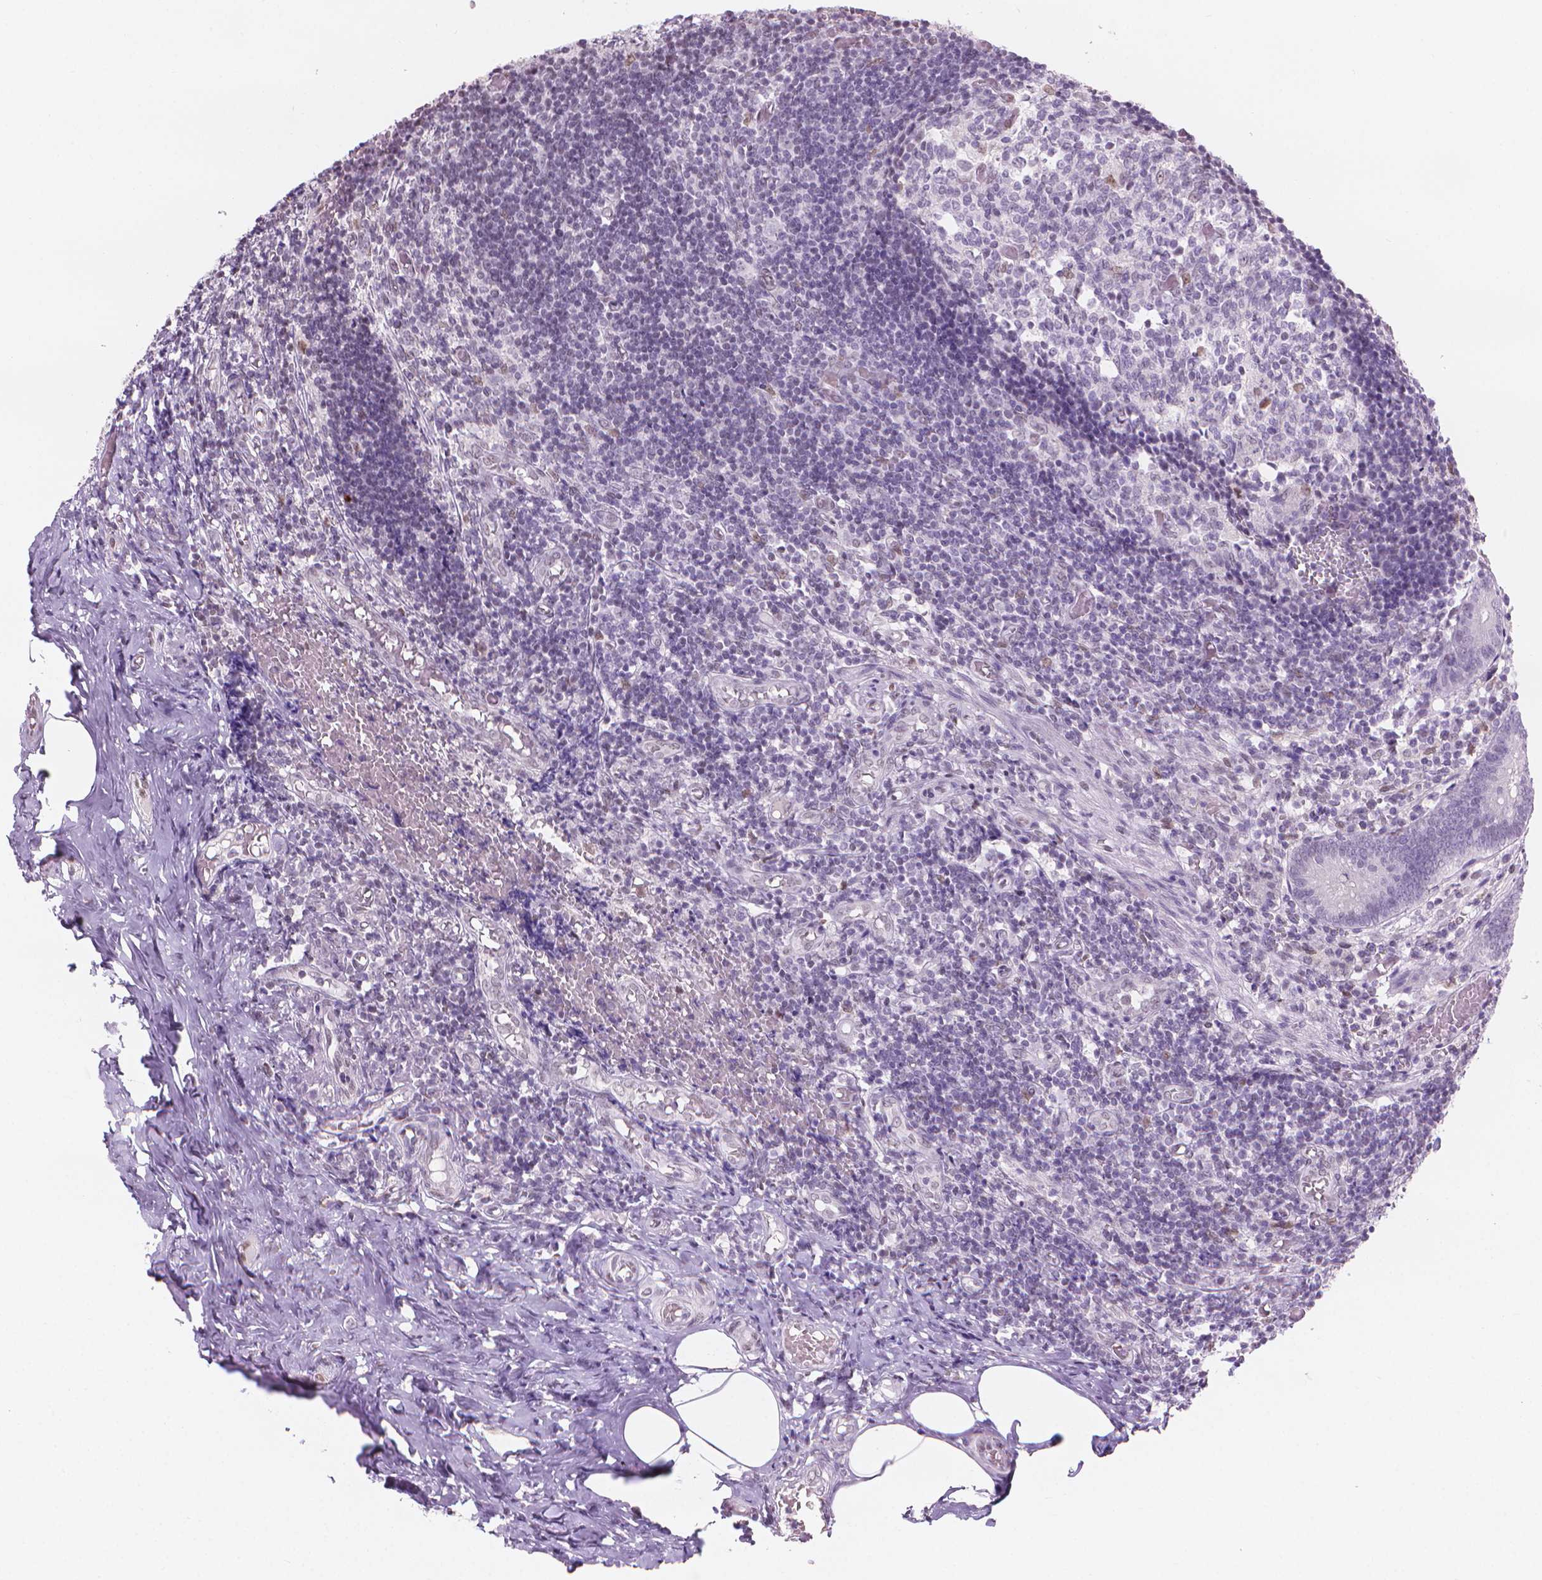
{"staining": {"intensity": "negative", "quantity": "none", "location": "none"}, "tissue": "appendix", "cell_type": "Glandular cells", "image_type": "normal", "snomed": [{"axis": "morphology", "description": "Normal tissue, NOS"}, {"axis": "topography", "description": "Appendix"}], "caption": "Immunohistochemistry (IHC) of unremarkable human appendix reveals no expression in glandular cells.", "gene": "PIAS2", "patient": {"sex": "female", "age": 32}}